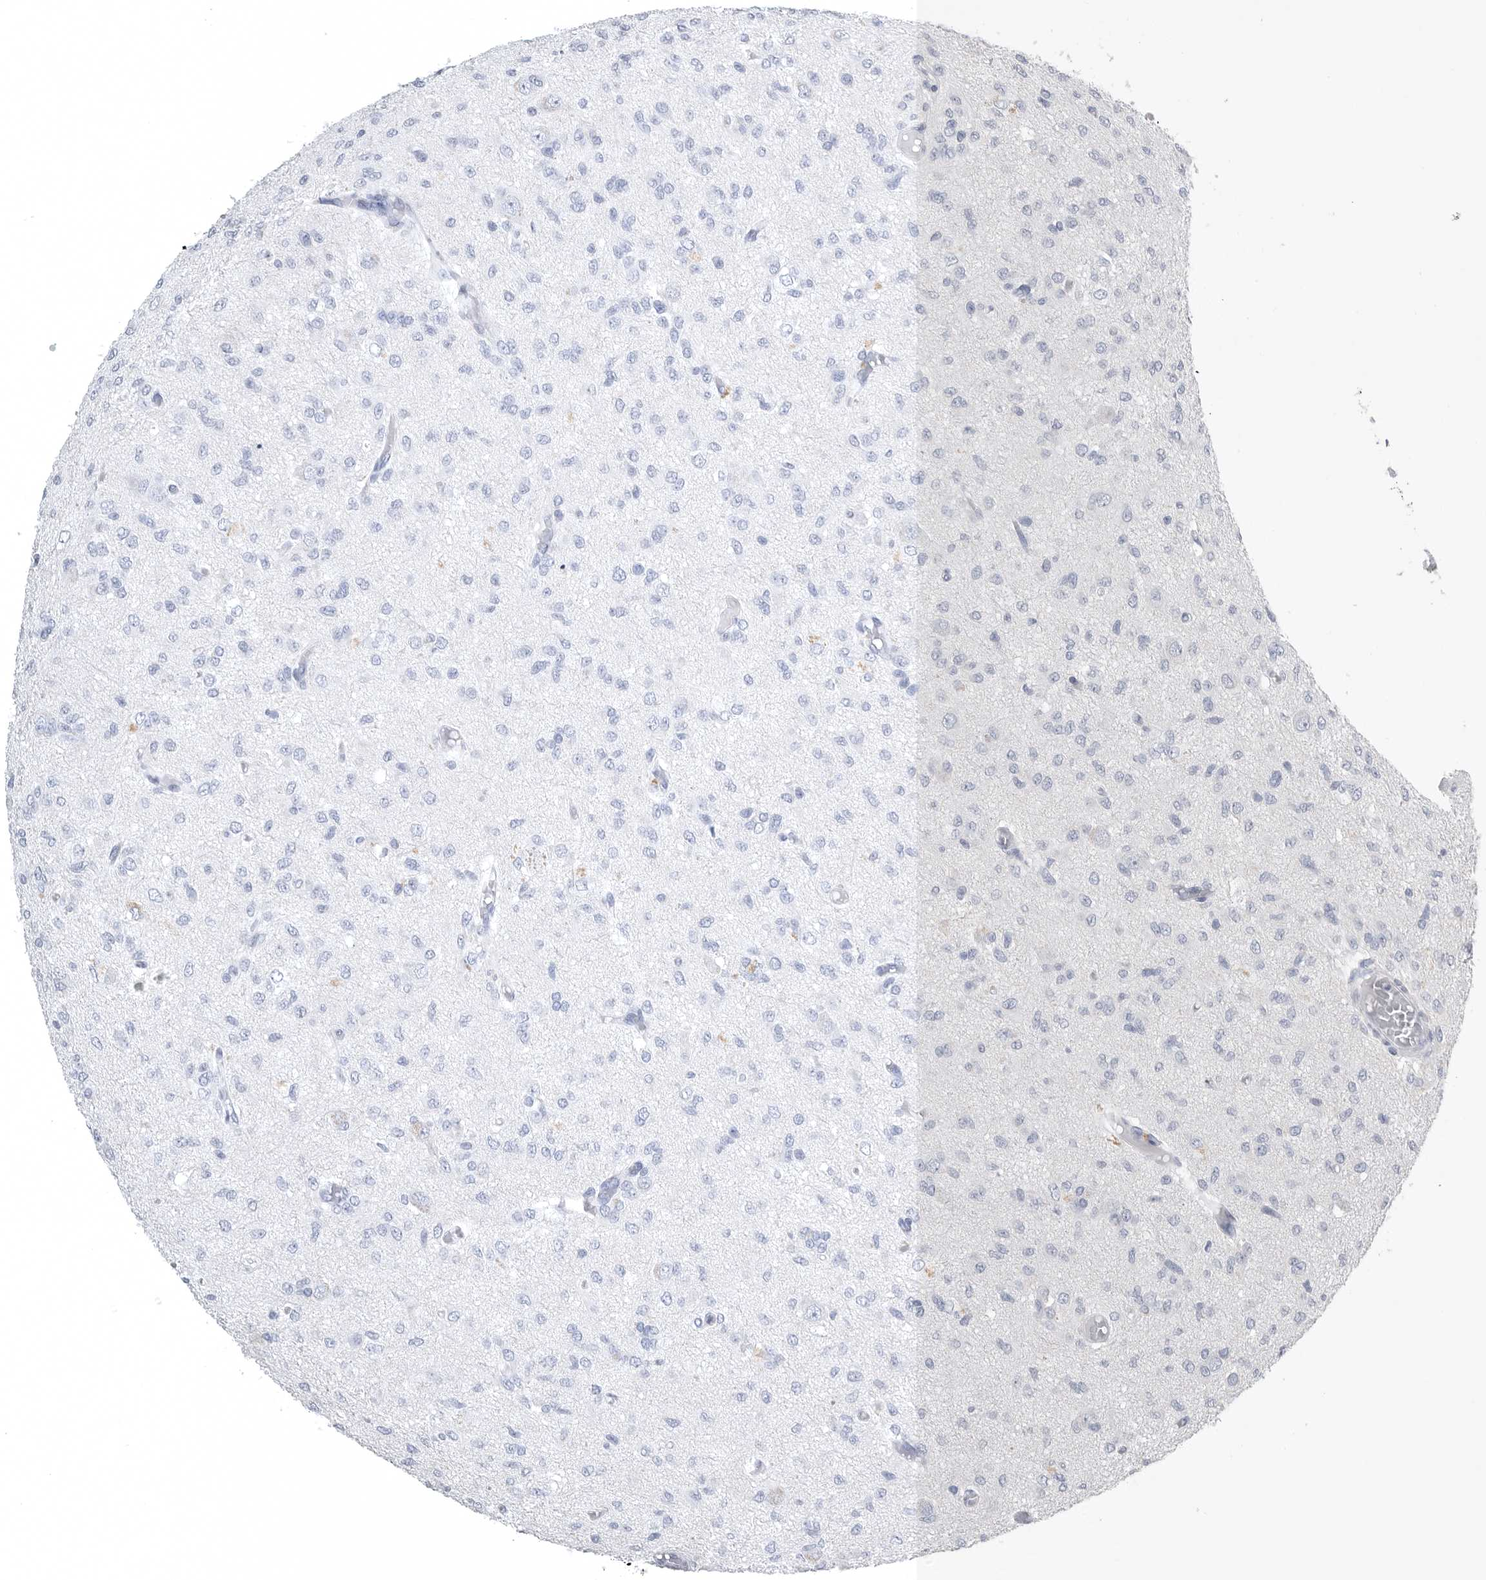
{"staining": {"intensity": "negative", "quantity": "none", "location": "none"}, "tissue": "glioma", "cell_type": "Tumor cells", "image_type": "cancer", "snomed": [{"axis": "morphology", "description": "Glioma, malignant, High grade"}, {"axis": "topography", "description": "Brain"}], "caption": "Human high-grade glioma (malignant) stained for a protein using IHC demonstrates no staining in tumor cells.", "gene": "TIMP1", "patient": {"sex": "female", "age": 59}}